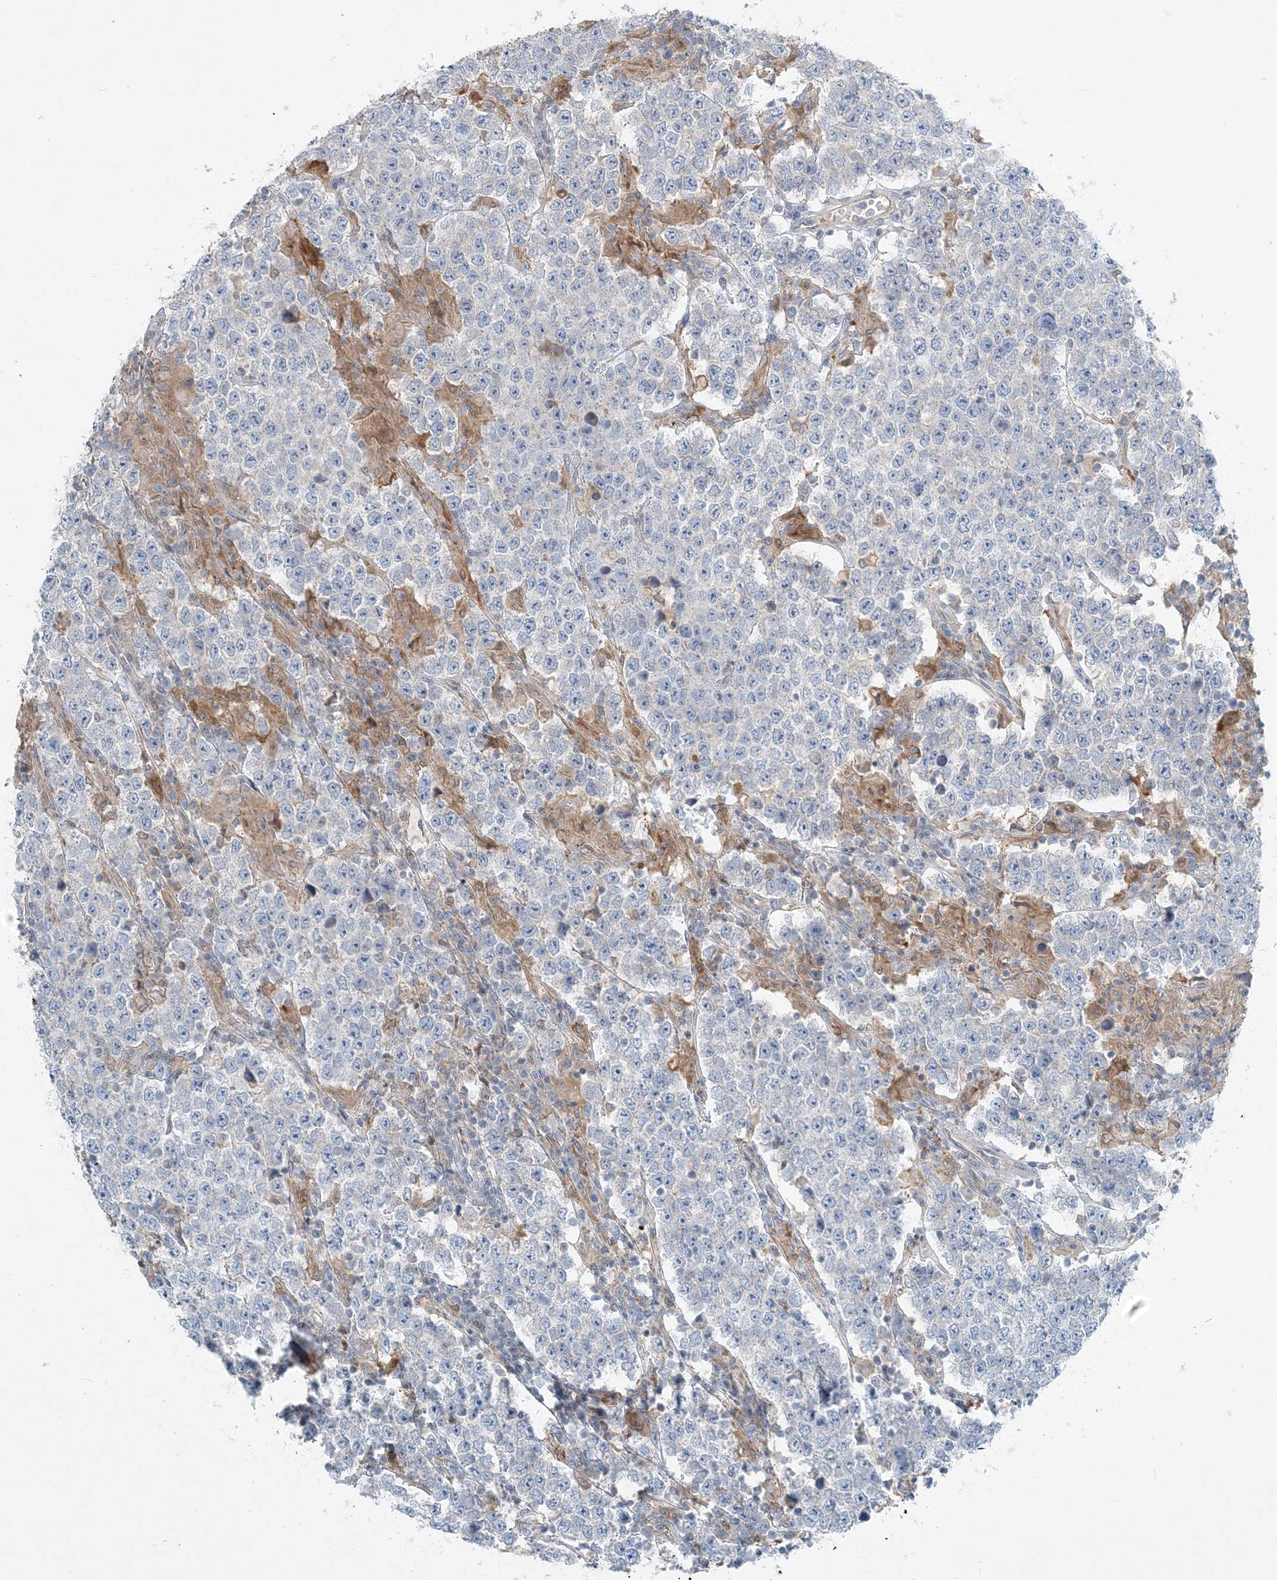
{"staining": {"intensity": "negative", "quantity": "none", "location": "none"}, "tissue": "testis cancer", "cell_type": "Tumor cells", "image_type": "cancer", "snomed": [{"axis": "morphology", "description": "Normal tissue, NOS"}, {"axis": "morphology", "description": "Urothelial carcinoma, High grade"}, {"axis": "morphology", "description": "Seminoma, NOS"}, {"axis": "morphology", "description": "Carcinoma, Embryonal, NOS"}, {"axis": "topography", "description": "Urinary bladder"}, {"axis": "topography", "description": "Testis"}], "caption": "This photomicrograph is of embryonal carcinoma (testis) stained with immunohistochemistry (IHC) to label a protein in brown with the nuclei are counter-stained blue. There is no staining in tumor cells. (DAB (3,3'-diaminobenzidine) immunohistochemistry, high magnification).", "gene": "ARMH1", "patient": {"sex": "male", "age": 41}}